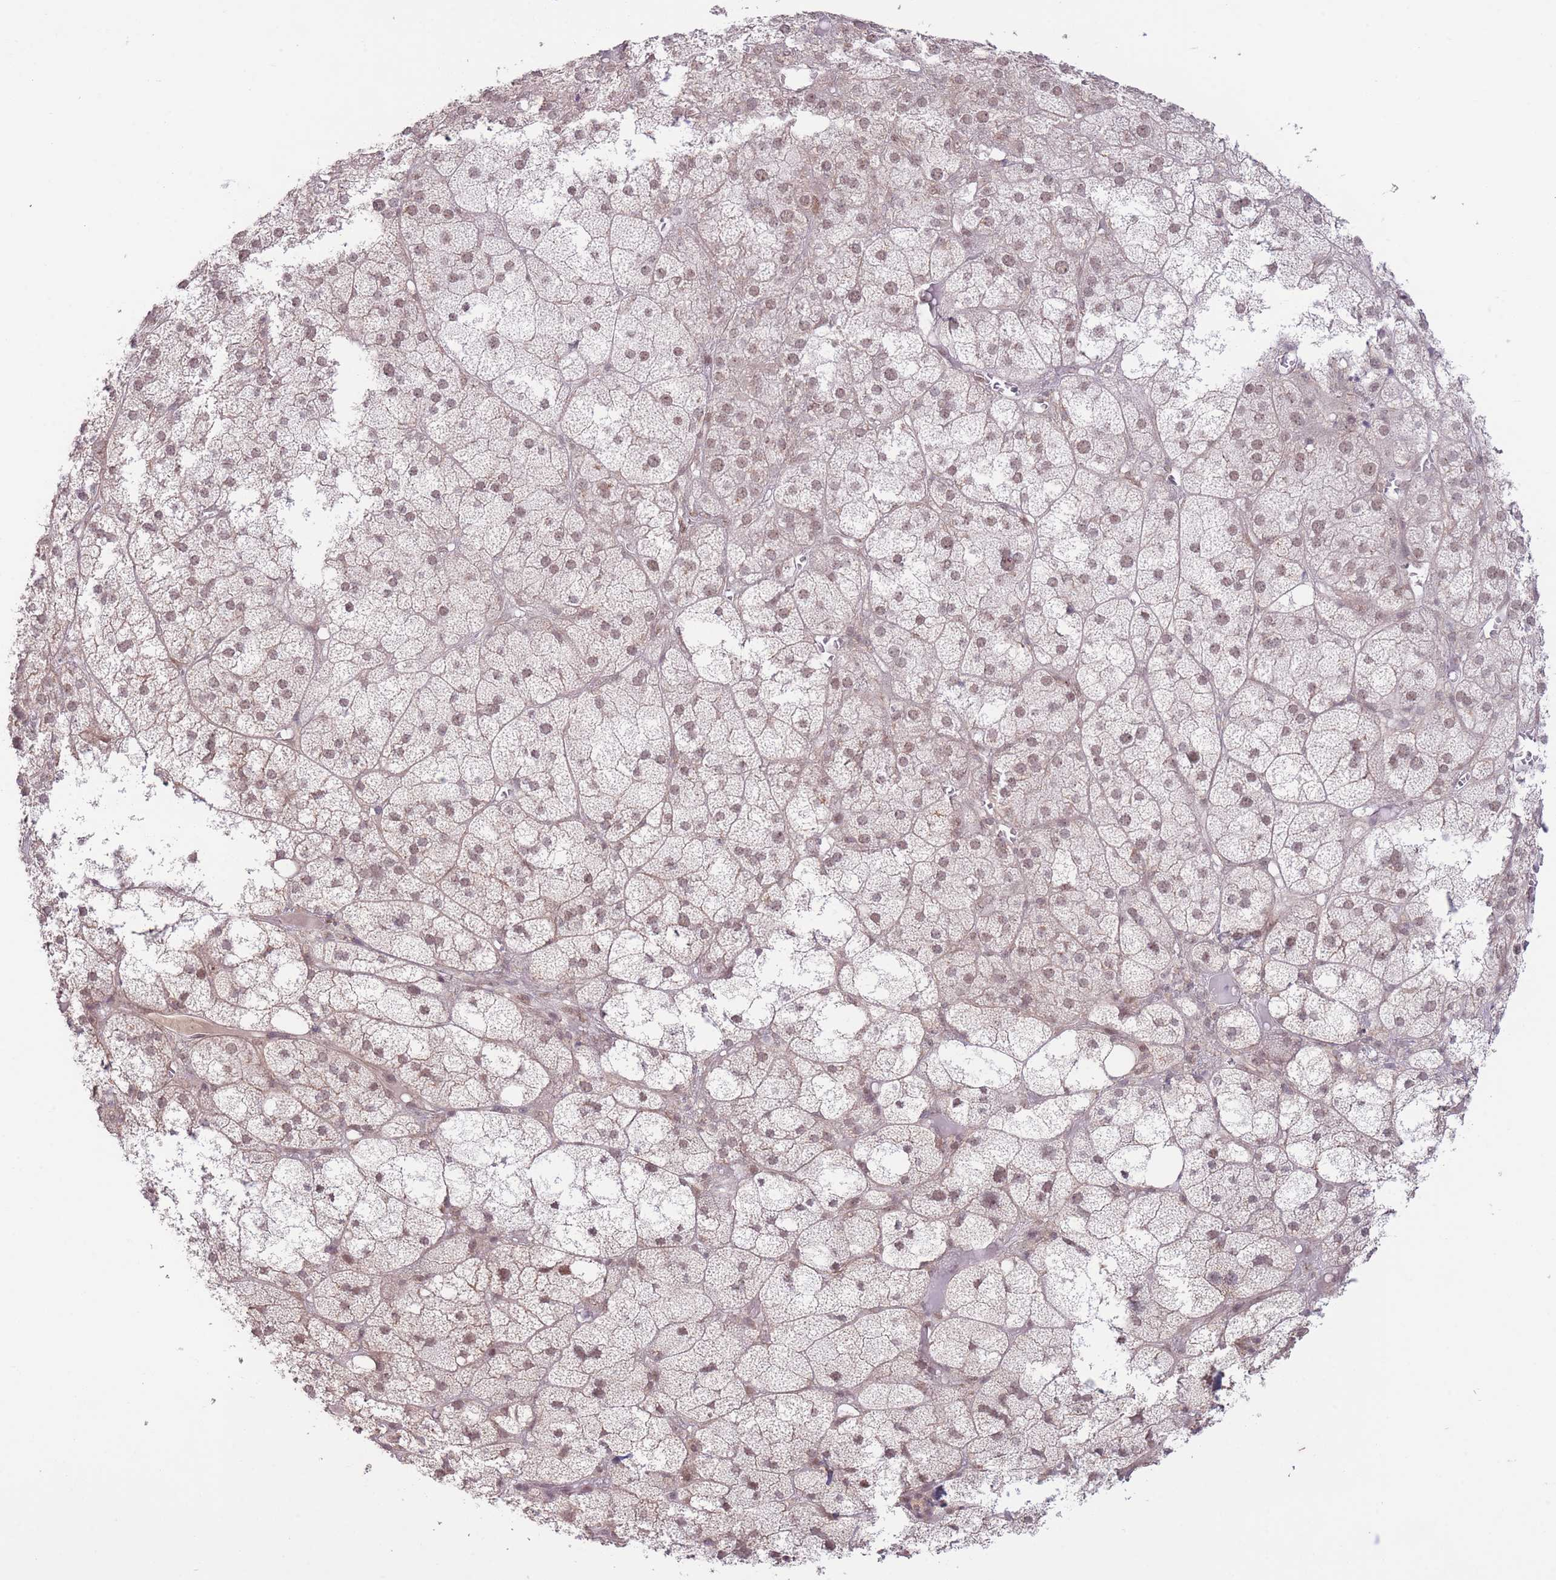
{"staining": {"intensity": "weak", "quantity": "25%-75%", "location": "nuclear"}, "tissue": "adrenal gland", "cell_type": "Glandular cells", "image_type": "normal", "snomed": [{"axis": "morphology", "description": "Normal tissue, NOS"}, {"axis": "topography", "description": "Adrenal gland"}], "caption": "Protein staining shows weak nuclear positivity in approximately 25%-75% of glandular cells in normal adrenal gland.", "gene": "CARD8", "patient": {"sex": "female", "age": 61}}